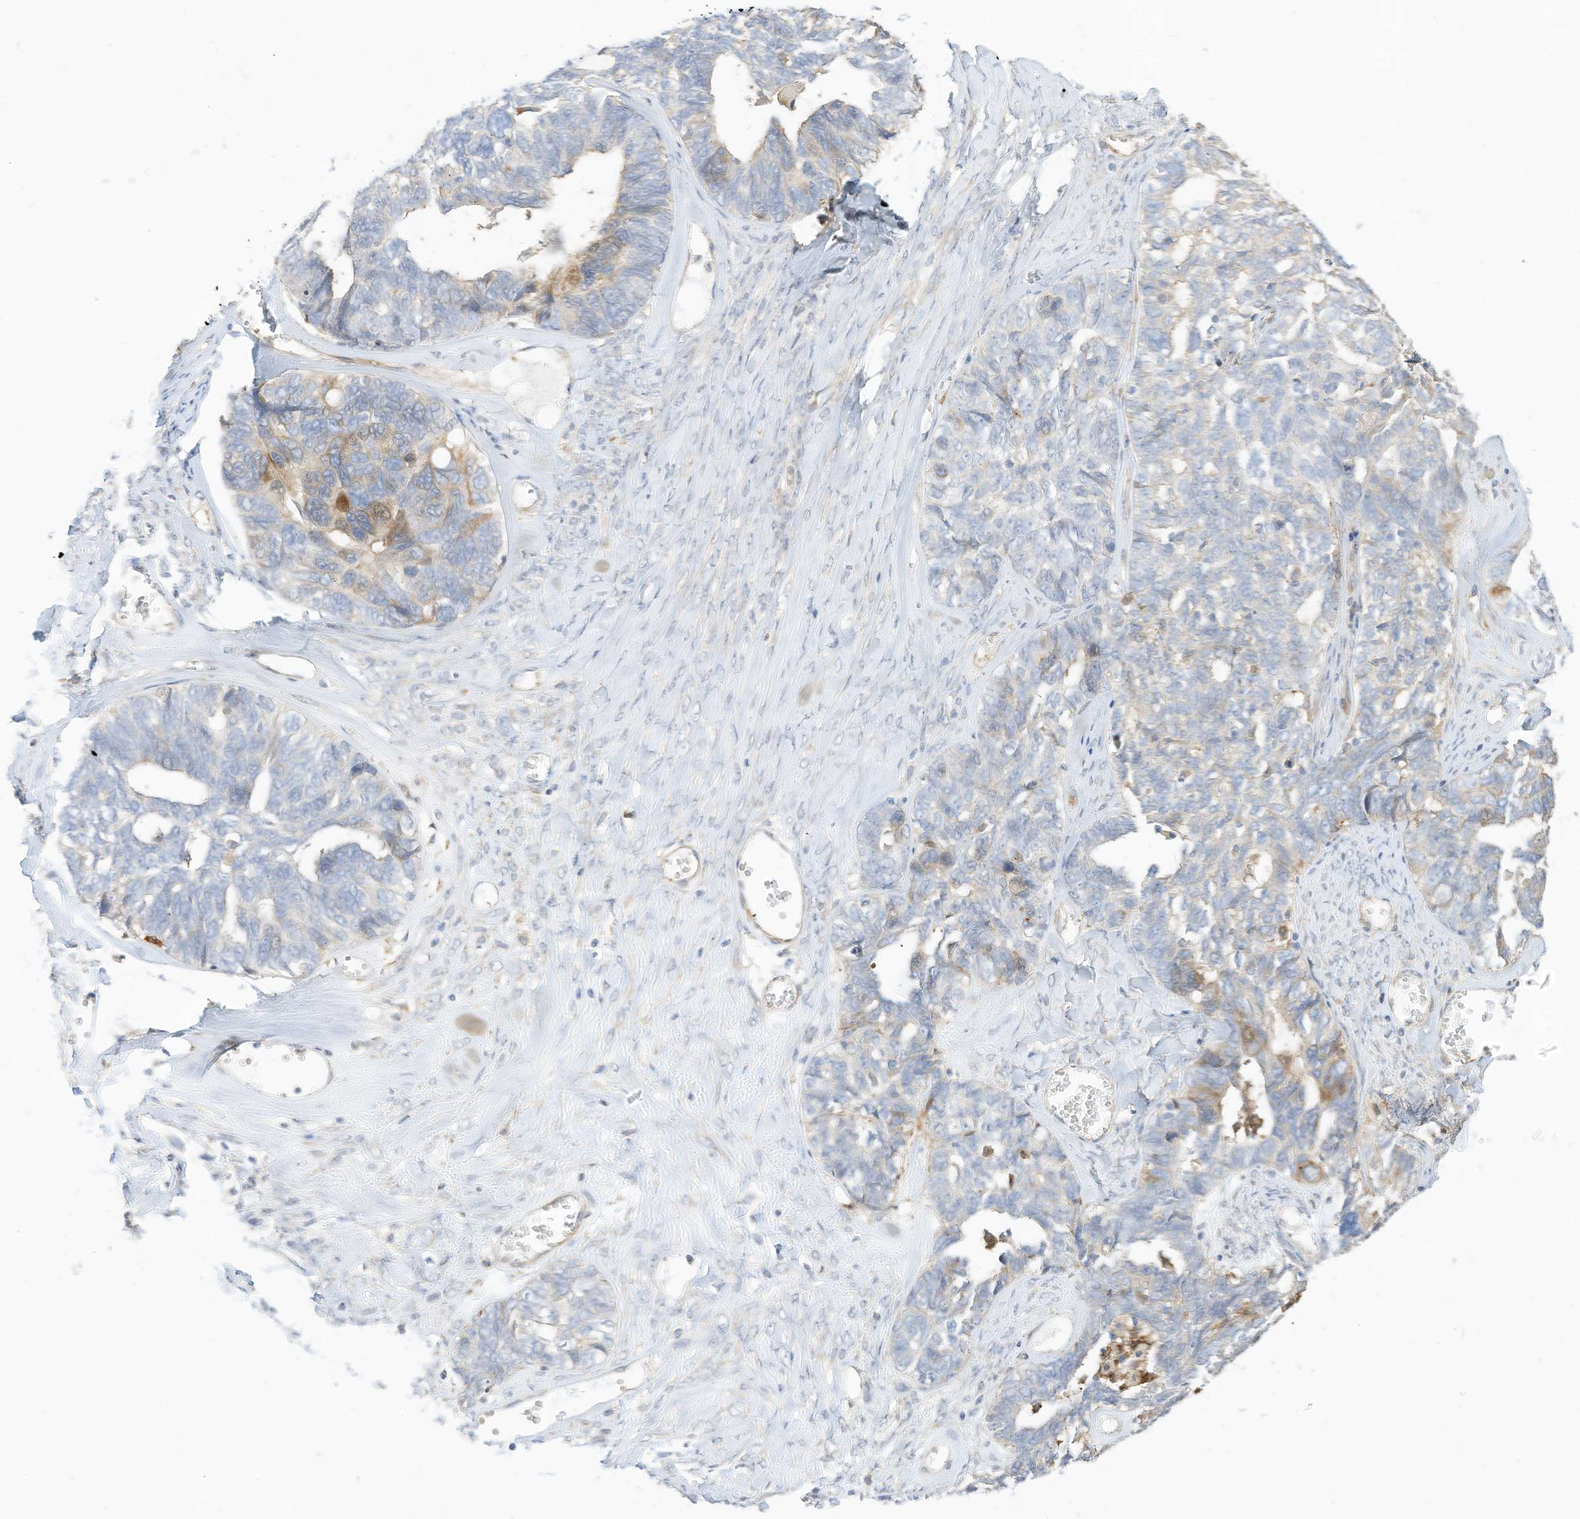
{"staining": {"intensity": "weak", "quantity": "<25%", "location": "cytoplasmic/membranous"}, "tissue": "ovarian cancer", "cell_type": "Tumor cells", "image_type": "cancer", "snomed": [{"axis": "morphology", "description": "Cystadenocarcinoma, serous, NOS"}, {"axis": "topography", "description": "Ovary"}], "caption": "An immunohistochemistry micrograph of ovarian serous cystadenocarcinoma is shown. There is no staining in tumor cells of ovarian serous cystadenocarcinoma.", "gene": "ATP13A1", "patient": {"sex": "female", "age": 79}}